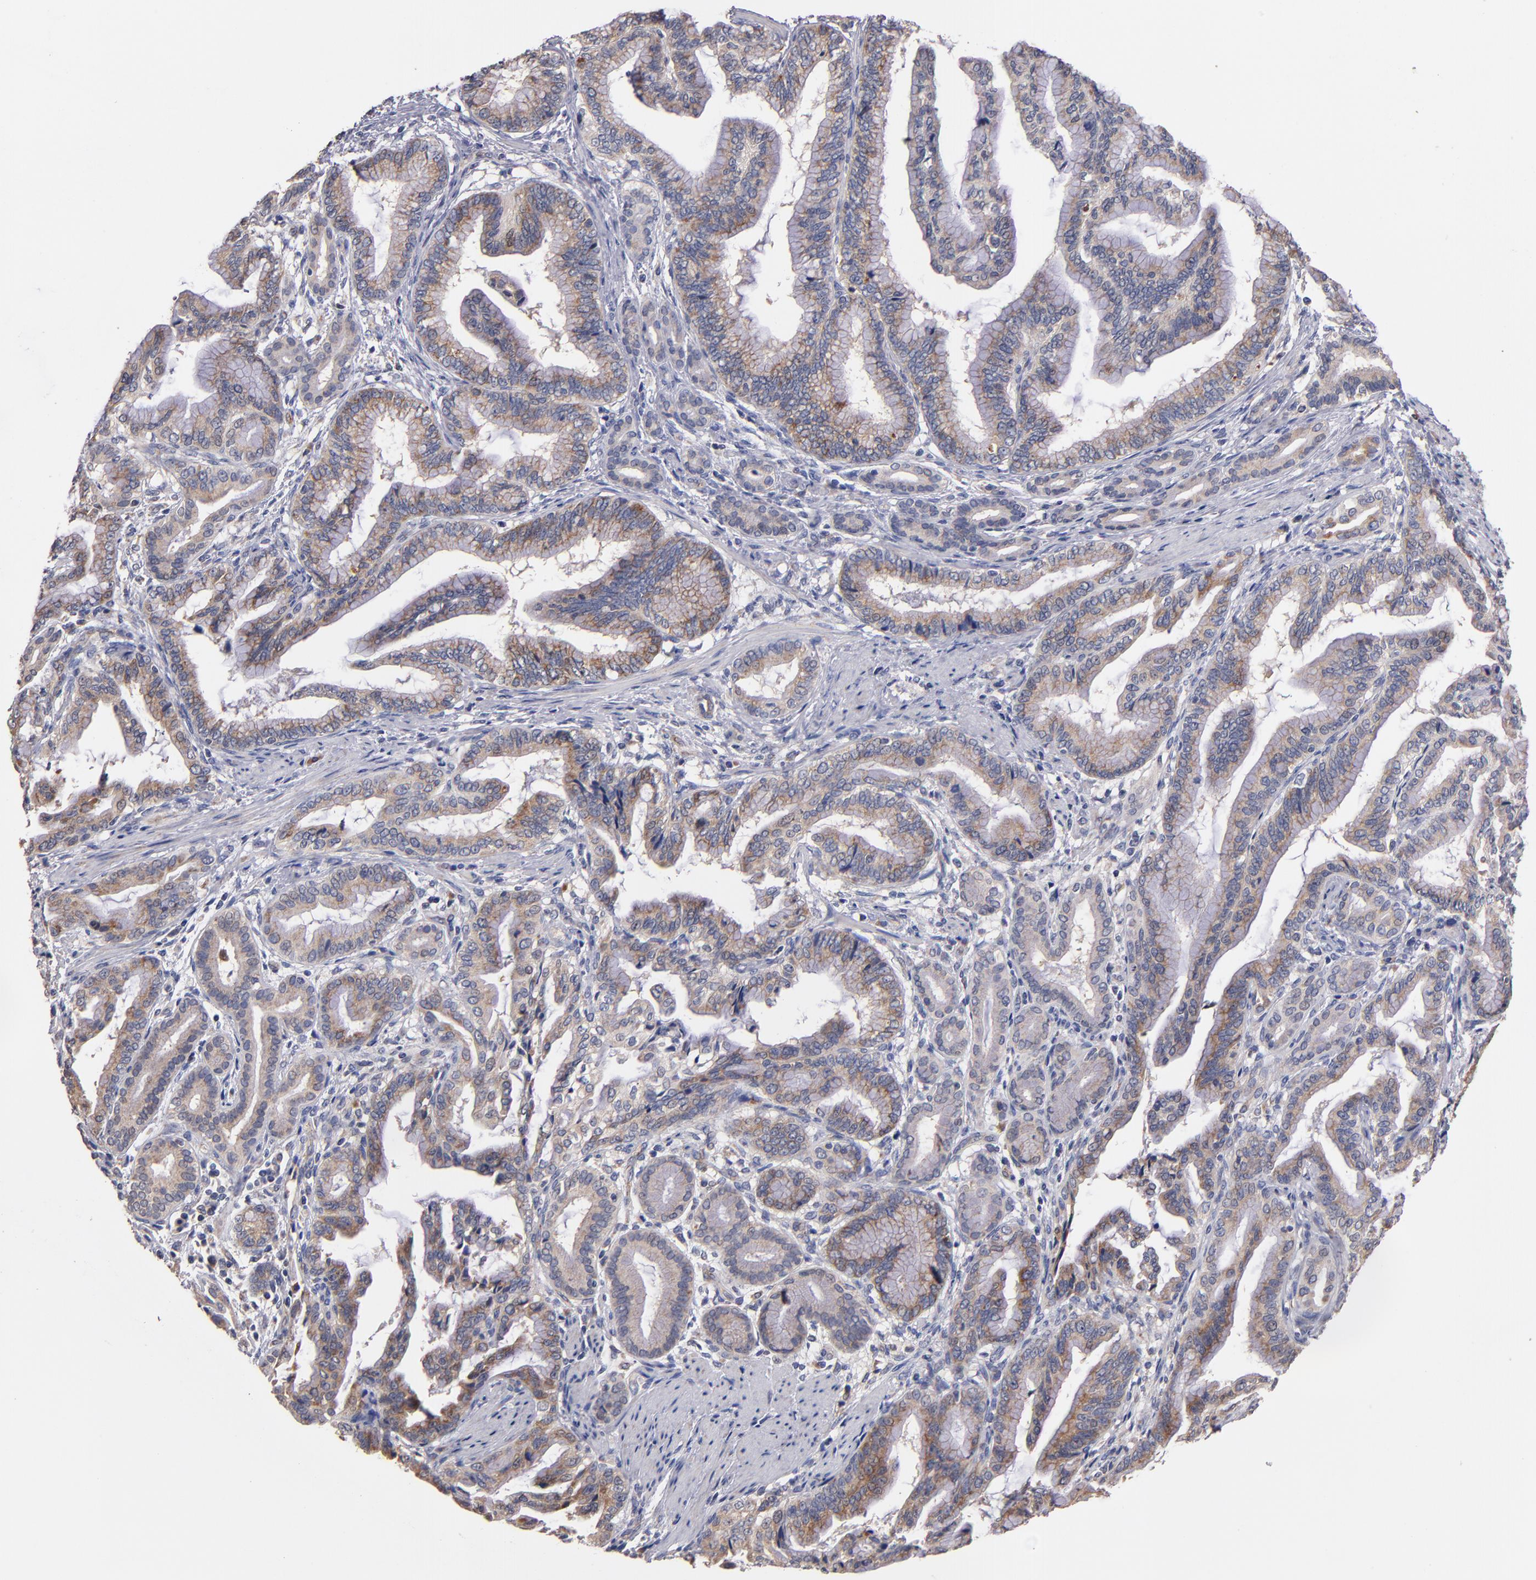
{"staining": {"intensity": "weak", "quantity": ">75%", "location": "cytoplasmic/membranous"}, "tissue": "pancreatic cancer", "cell_type": "Tumor cells", "image_type": "cancer", "snomed": [{"axis": "morphology", "description": "Adenocarcinoma, NOS"}, {"axis": "topography", "description": "Pancreas"}], "caption": "Immunohistochemistry staining of adenocarcinoma (pancreatic), which reveals low levels of weak cytoplasmic/membranous expression in approximately >75% of tumor cells indicating weak cytoplasmic/membranous protein staining. The staining was performed using DAB (3,3'-diaminobenzidine) (brown) for protein detection and nuclei were counterstained in hematoxylin (blue).", "gene": "DIABLO", "patient": {"sex": "female", "age": 64}}